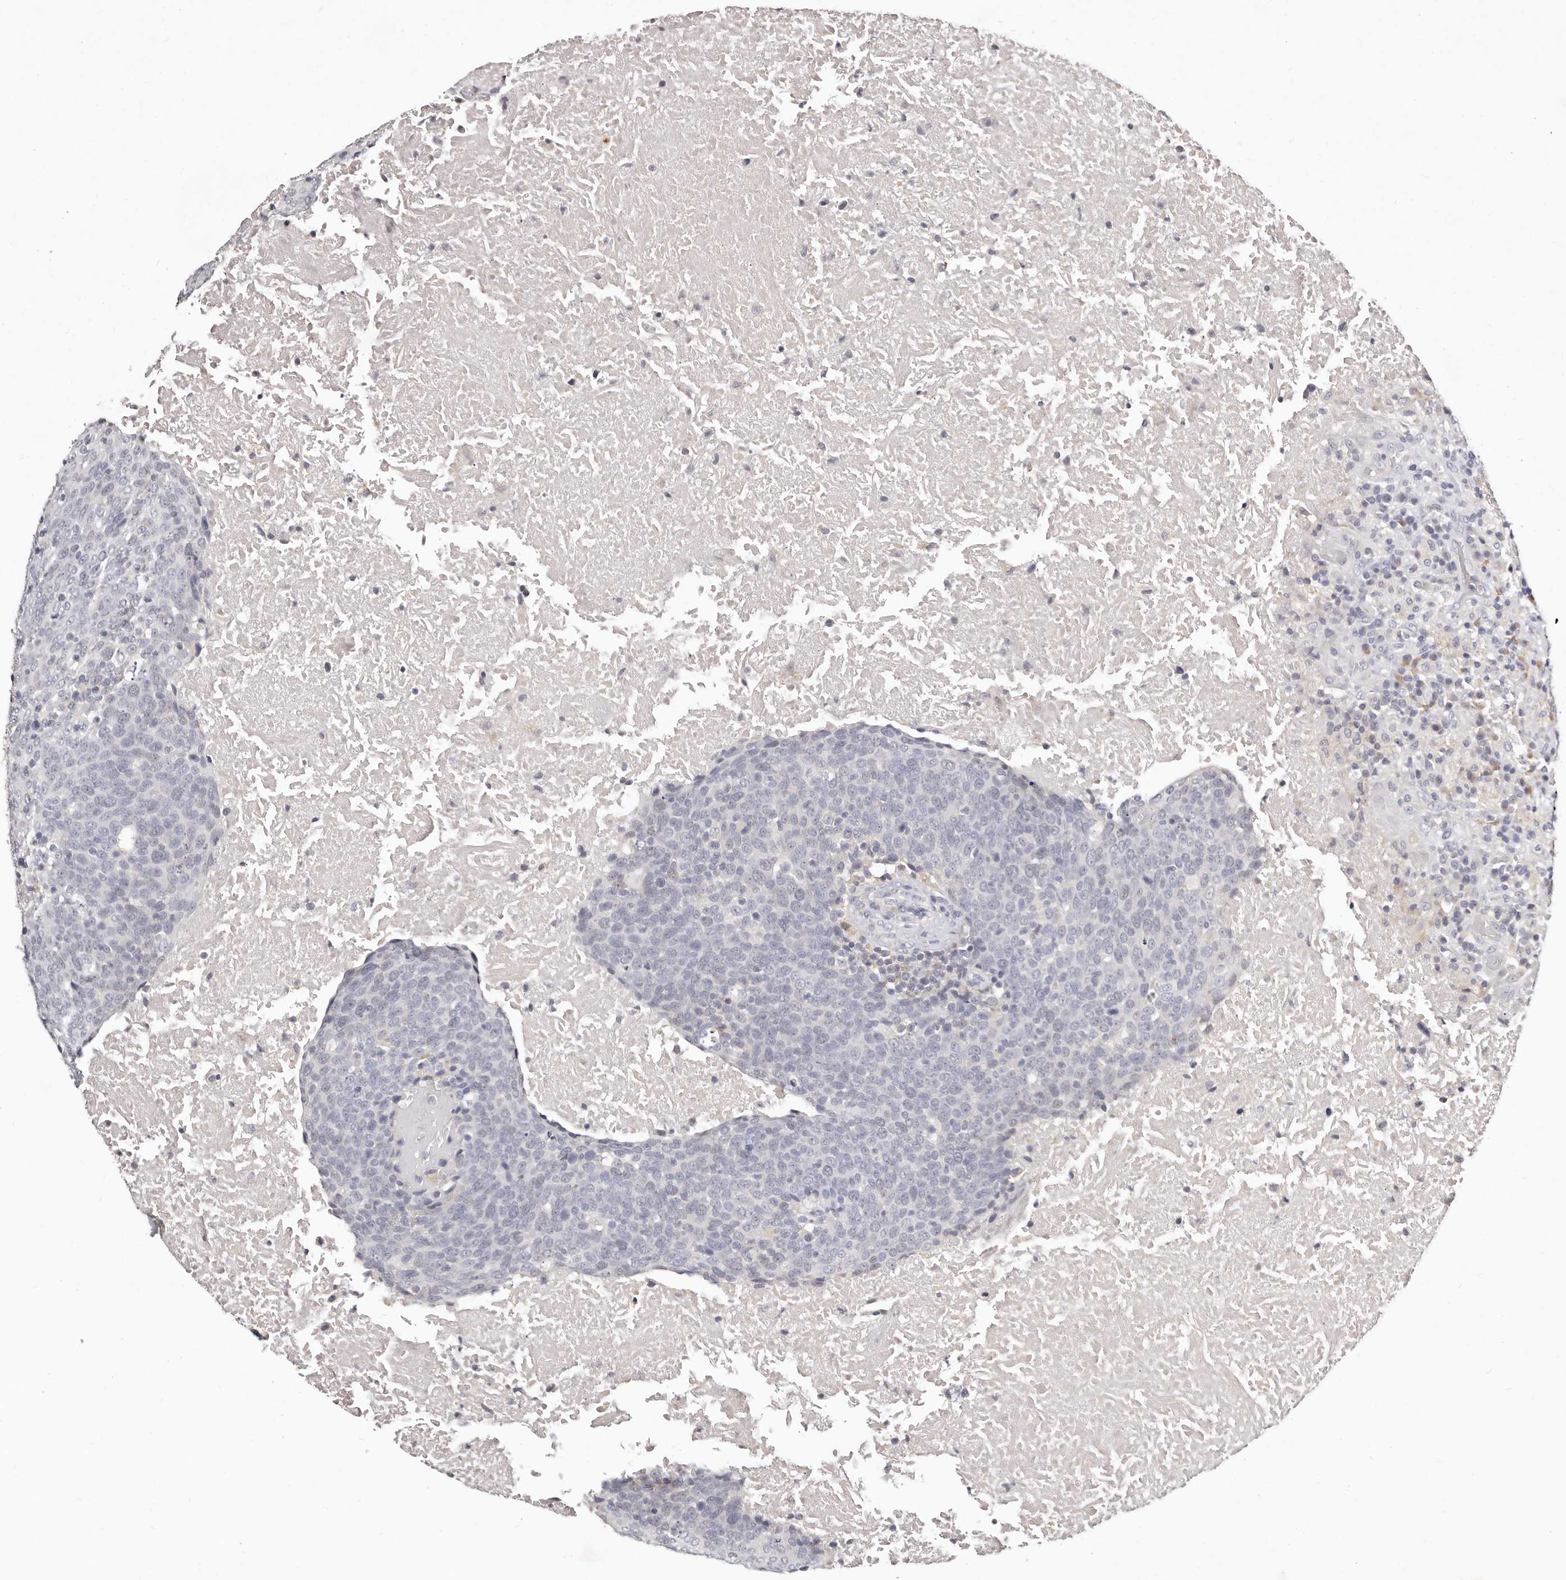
{"staining": {"intensity": "negative", "quantity": "none", "location": "none"}, "tissue": "head and neck cancer", "cell_type": "Tumor cells", "image_type": "cancer", "snomed": [{"axis": "morphology", "description": "Squamous cell carcinoma, NOS"}, {"axis": "morphology", "description": "Squamous cell carcinoma, metastatic, NOS"}, {"axis": "topography", "description": "Lymph node"}, {"axis": "topography", "description": "Head-Neck"}], "caption": "High magnification brightfield microscopy of head and neck cancer stained with DAB (3,3'-diaminobenzidine) (brown) and counterstained with hematoxylin (blue): tumor cells show no significant positivity. (Brightfield microscopy of DAB IHC at high magnification).", "gene": "MRPS33", "patient": {"sex": "male", "age": 62}}